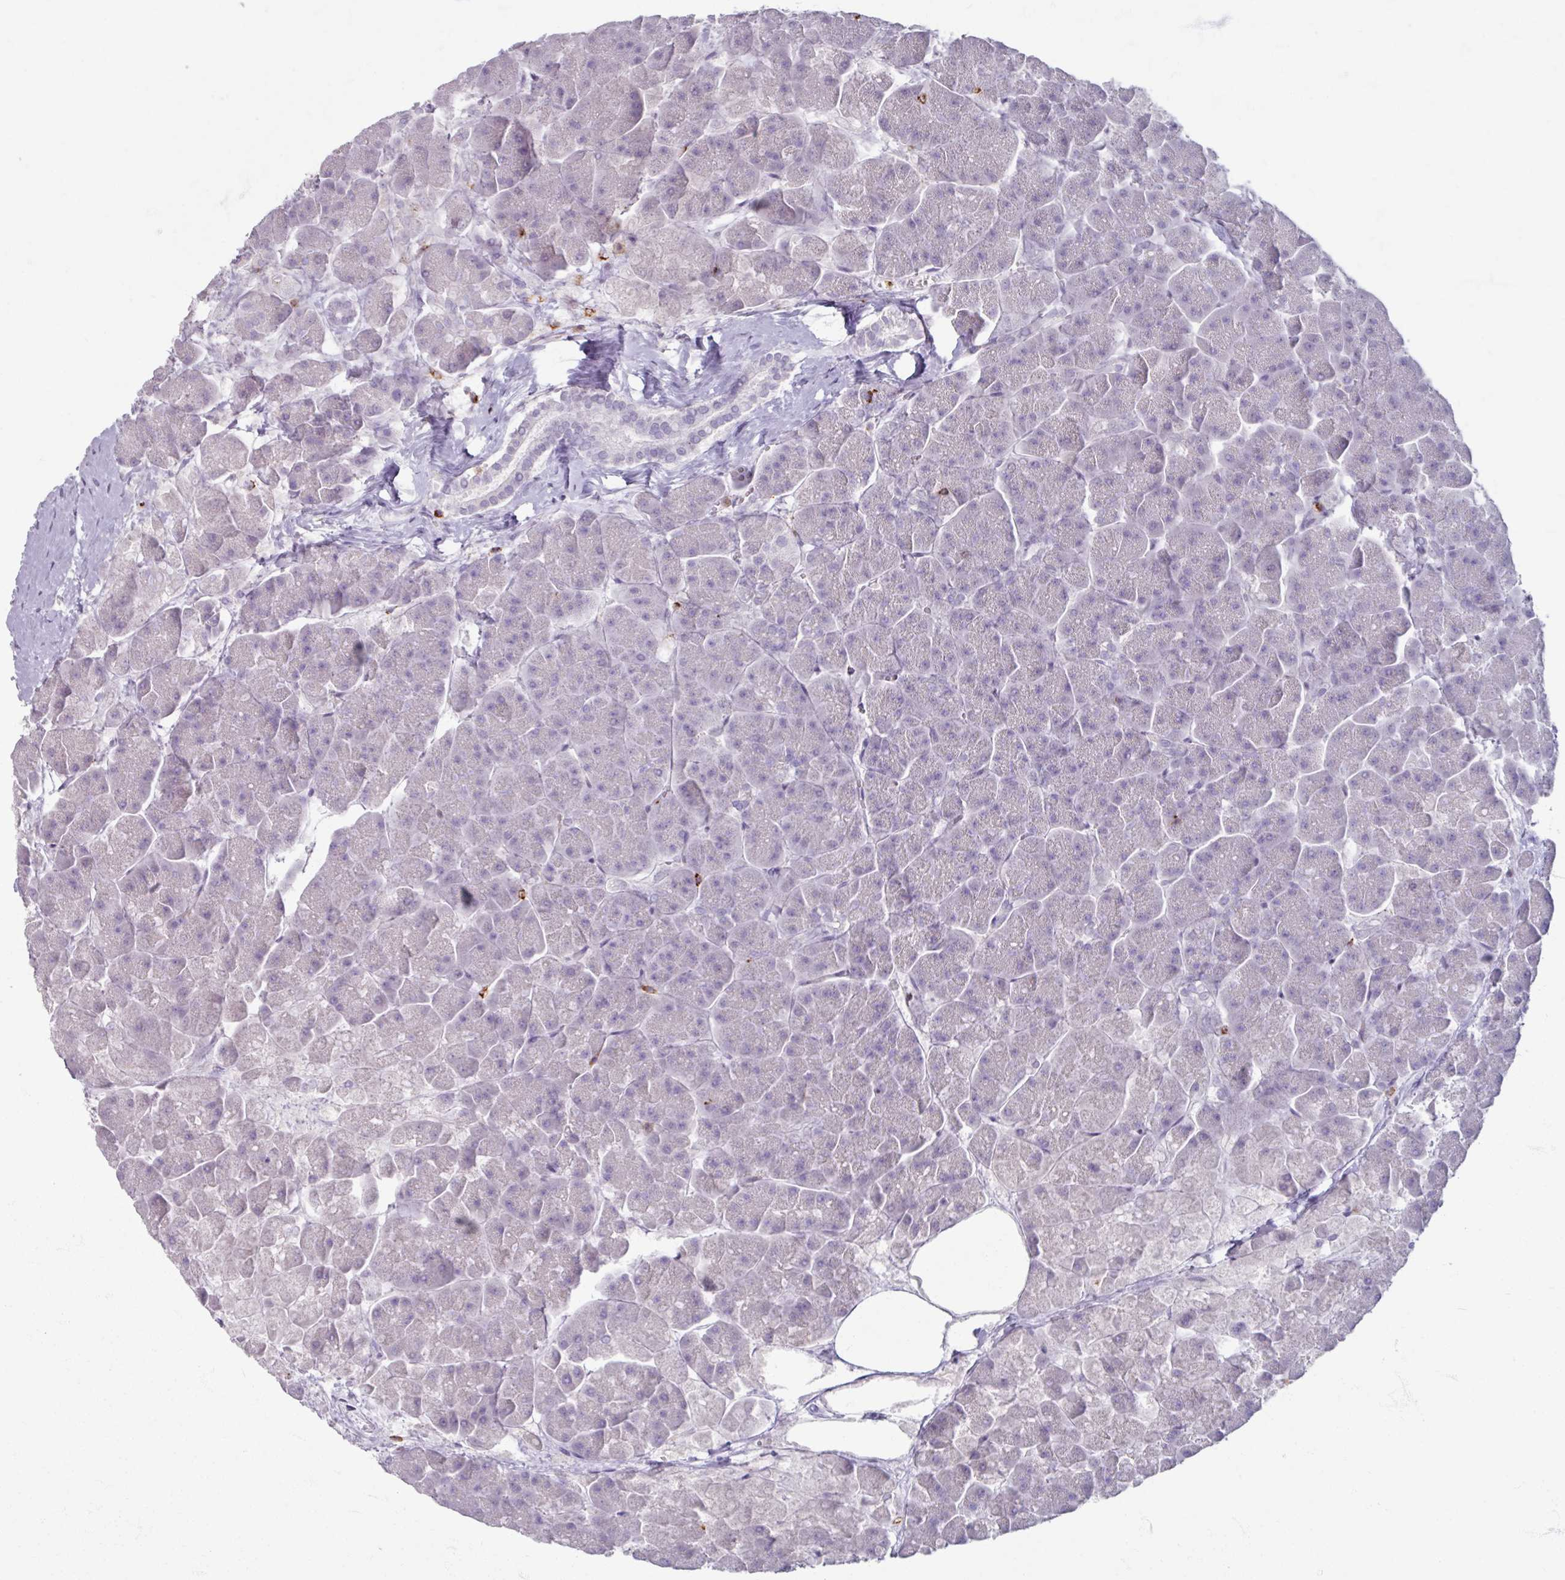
{"staining": {"intensity": "negative", "quantity": "none", "location": "none"}, "tissue": "pancreas", "cell_type": "Exocrine glandular cells", "image_type": "normal", "snomed": [{"axis": "morphology", "description": "Normal tissue, NOS"}, {"axis": "topography", "description": "Pancreas"}, {"axis": "topography", "description": "Peripheral nerve tissue"}], "caption": "This is a photomicrograph of IHC staining of normal pancreas, which shows no expression in exocrine glandular cells.", "gene": "PTPRC", "patient": {"sex": "male", "age": 54}}